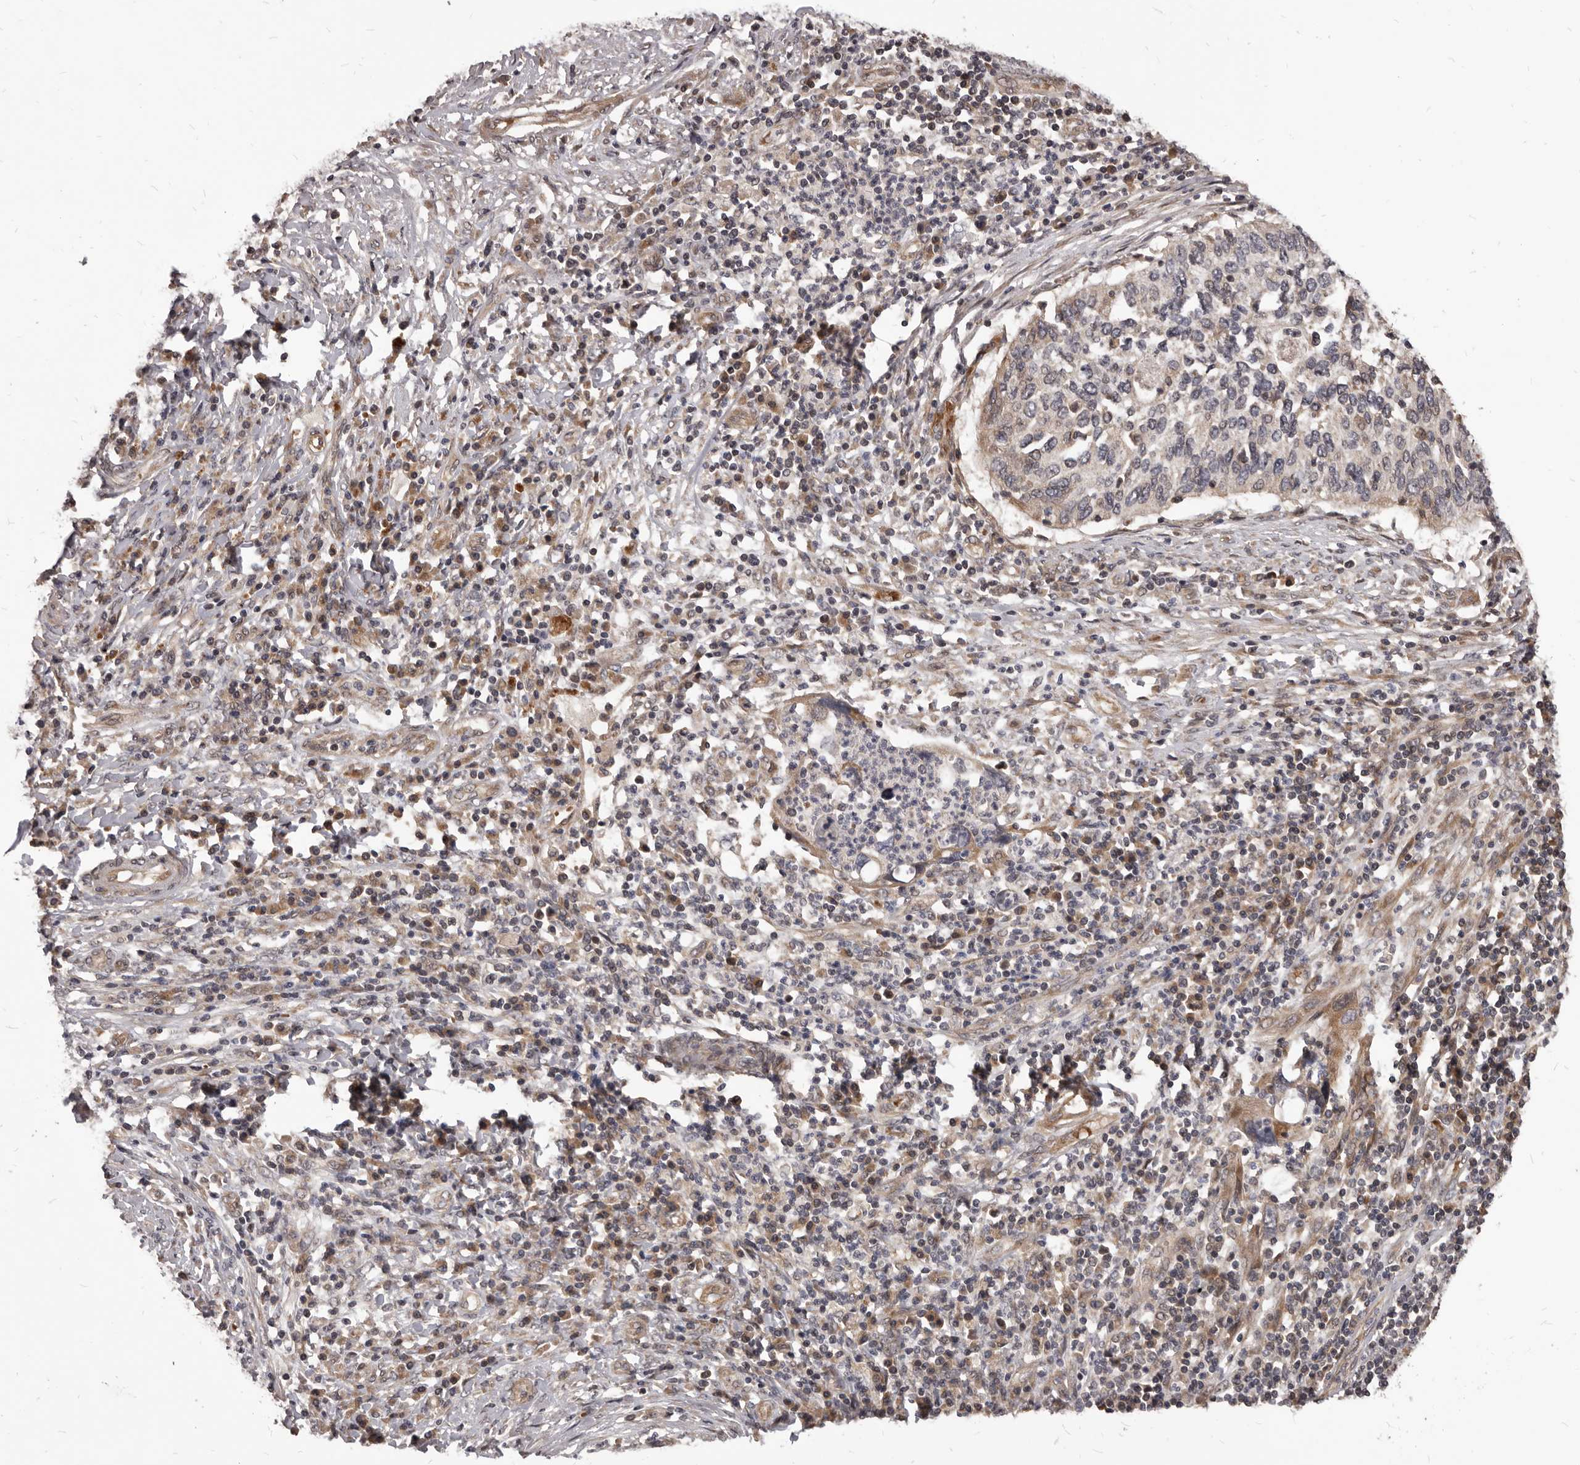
{"staining": {"intensity": "weak", "quantity": "<25%", "location": "cytoplasmic/membranous"}, "tissue": "cervical cancer", "cell_type": "Tumor cells", "image_type": "cancer", "snomed": [{"axis": "morphology", "description": "Squamous cell carcinoma, NOS"}, {"axis": "topography", "description": "Cervix"}], "caption": "Immunohistochemistry (IHC) of squamous cell carcinoma (cervical) reveals no staining in tumor cells.", "gene": "GABPB2", "patient": {"sex": "female", "age": 38}}